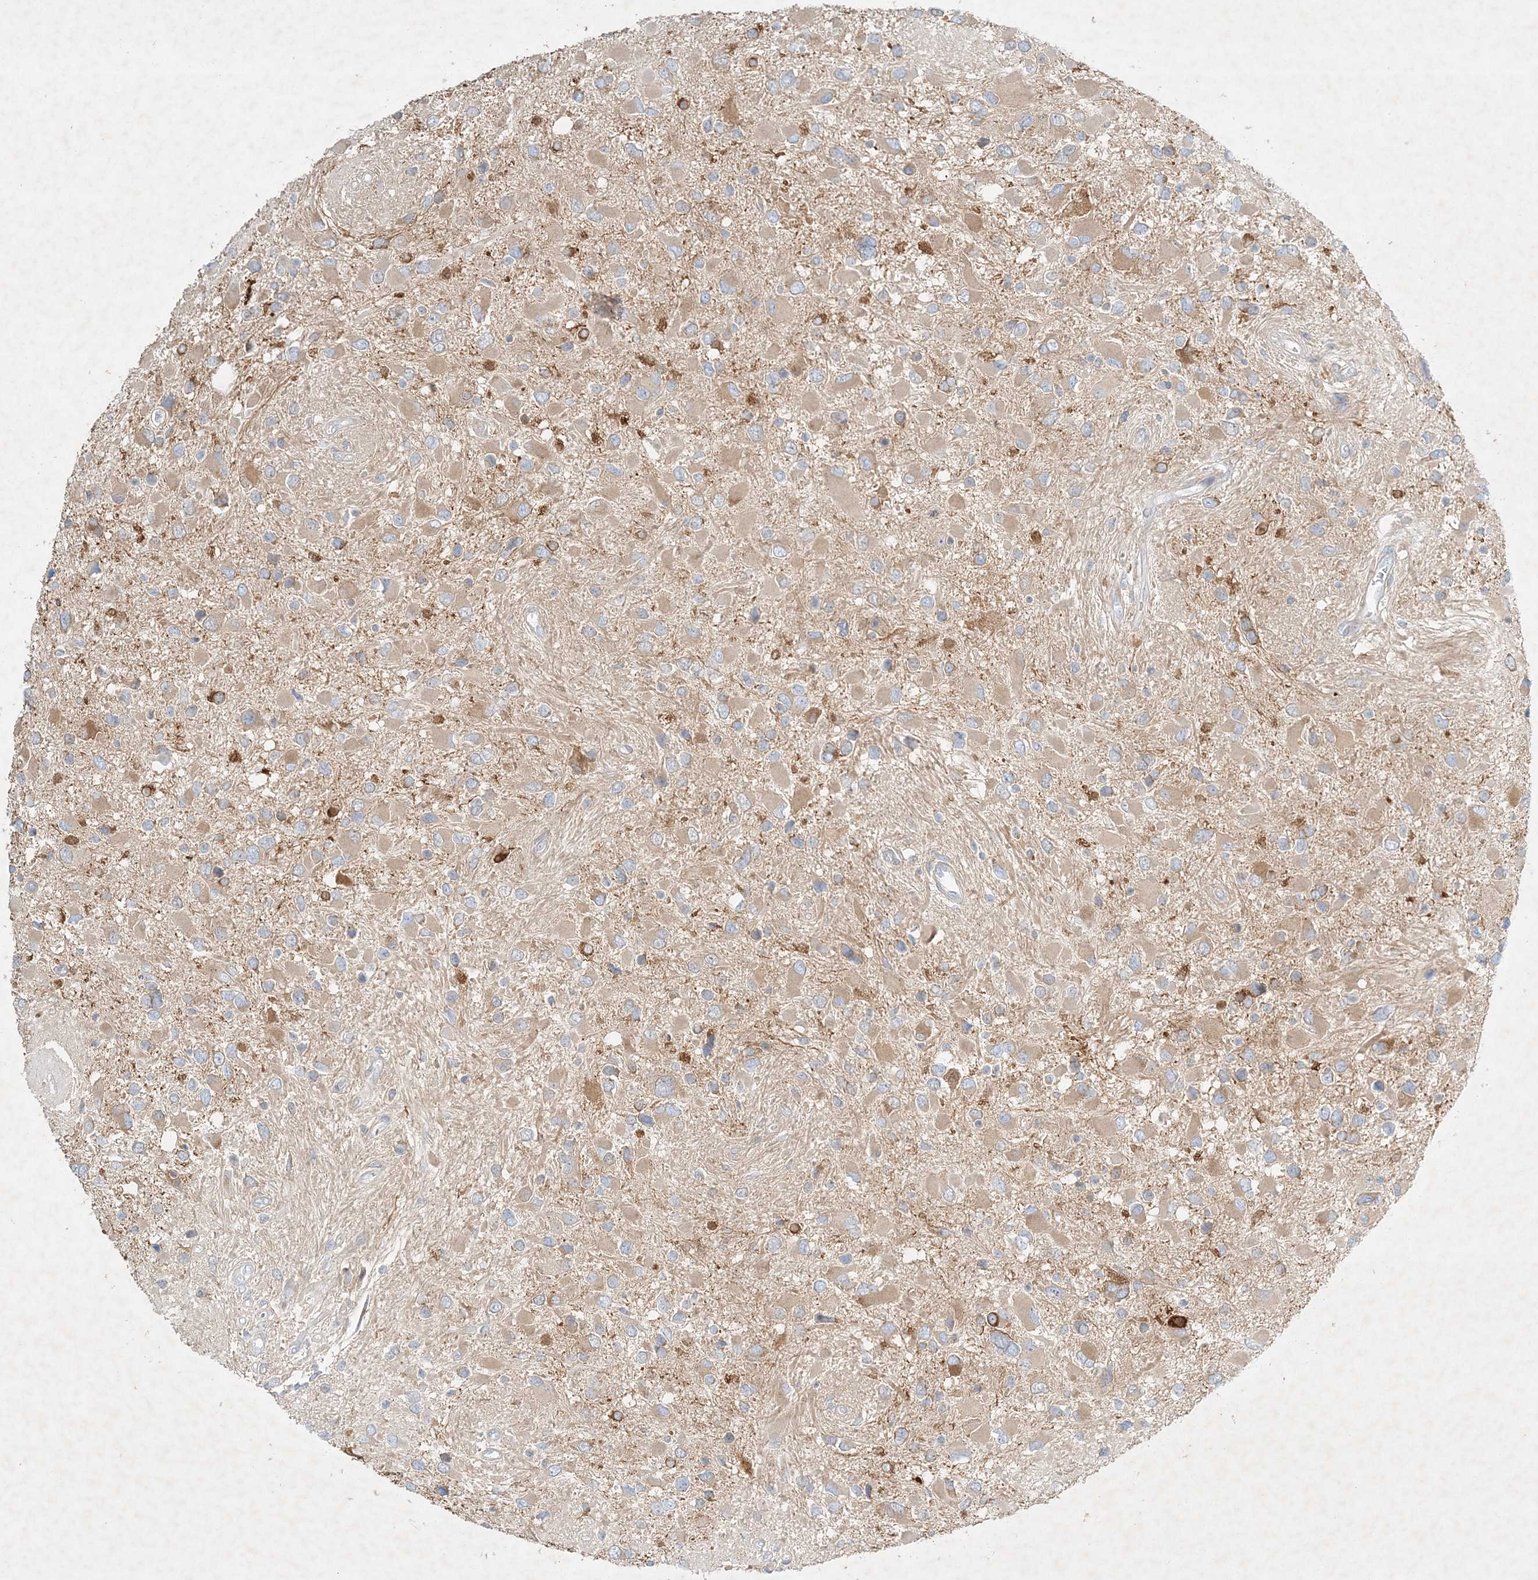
{"staining": {"intensity": "weak", "quantity": "25%-75%", "location": "cytoplasmic/membranous"}, "tissue": "glioma", "cell_type": "Tumor cells", "image_type": "cancer", "snomed": [{"axis": "morphology", "description": "Glioma, malignant, High grade"}, {"axis": "topography", "description": "Brain"}], "caption": "Tumor cells show low levels of weak cytoplasmic/membranous positivity in about 25%-75% of cells in glioma.", "gene": "STK11IP", "patient": {"sex": "male", "age": 53}}